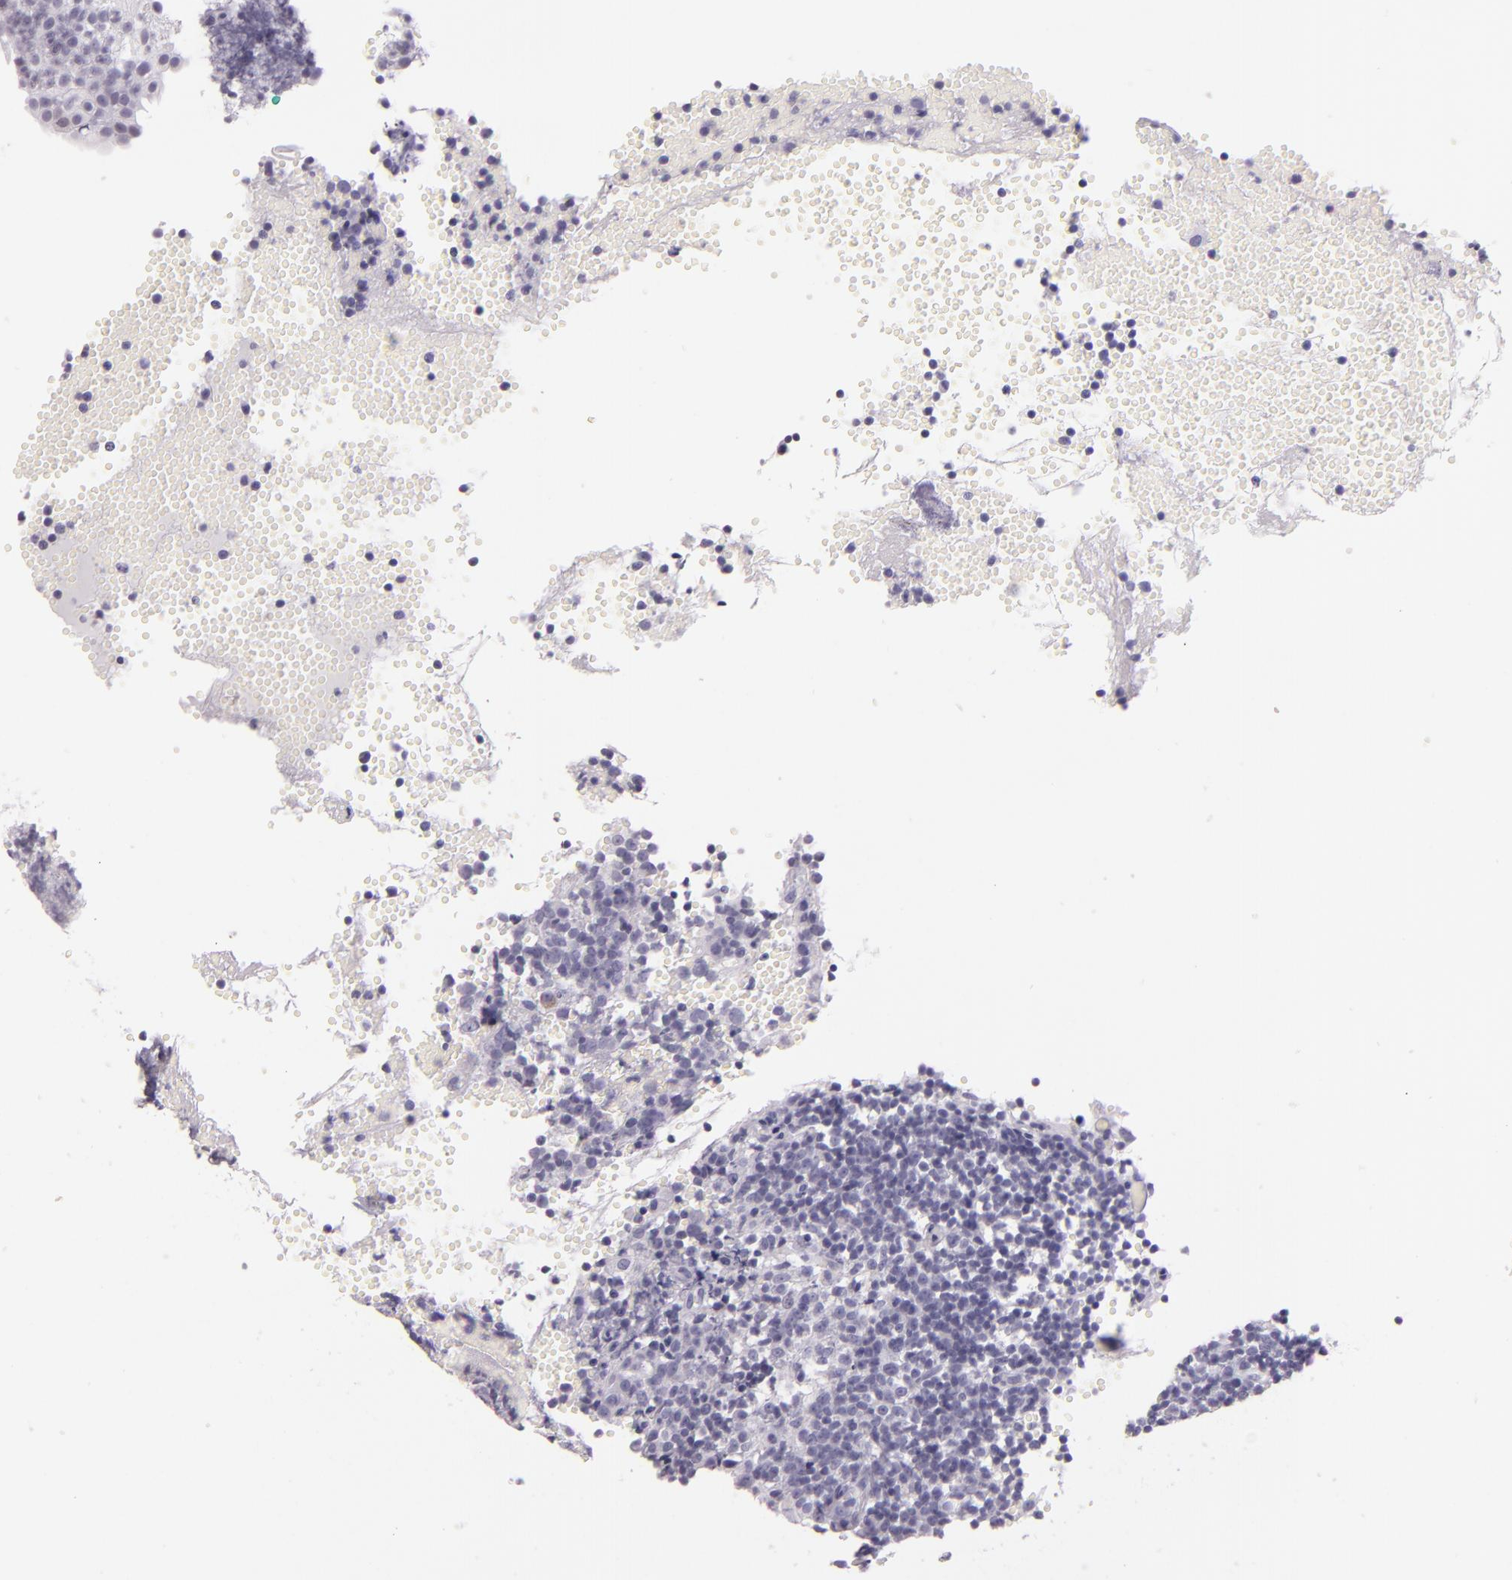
{"staining": {"intensity": "weak", "quantity": "<25%", "location": "cytoplasmic/membranous"}, "tissue": "tonsil", "cell_type": "Germinal center cells", "image_type": "normal", "snomed": [{"axis": "morphology", "description": "Normal tissue, NOS"}, {"axis": "topography", "description": "Tonsil"}], "caption": "A high-resolution image shows IHC staining of benign tonsil, which exhibits no significant positivity in germinal center cells.", "gene": "HSP90AA1", "patient": {"sex": "female", "age": 40}}